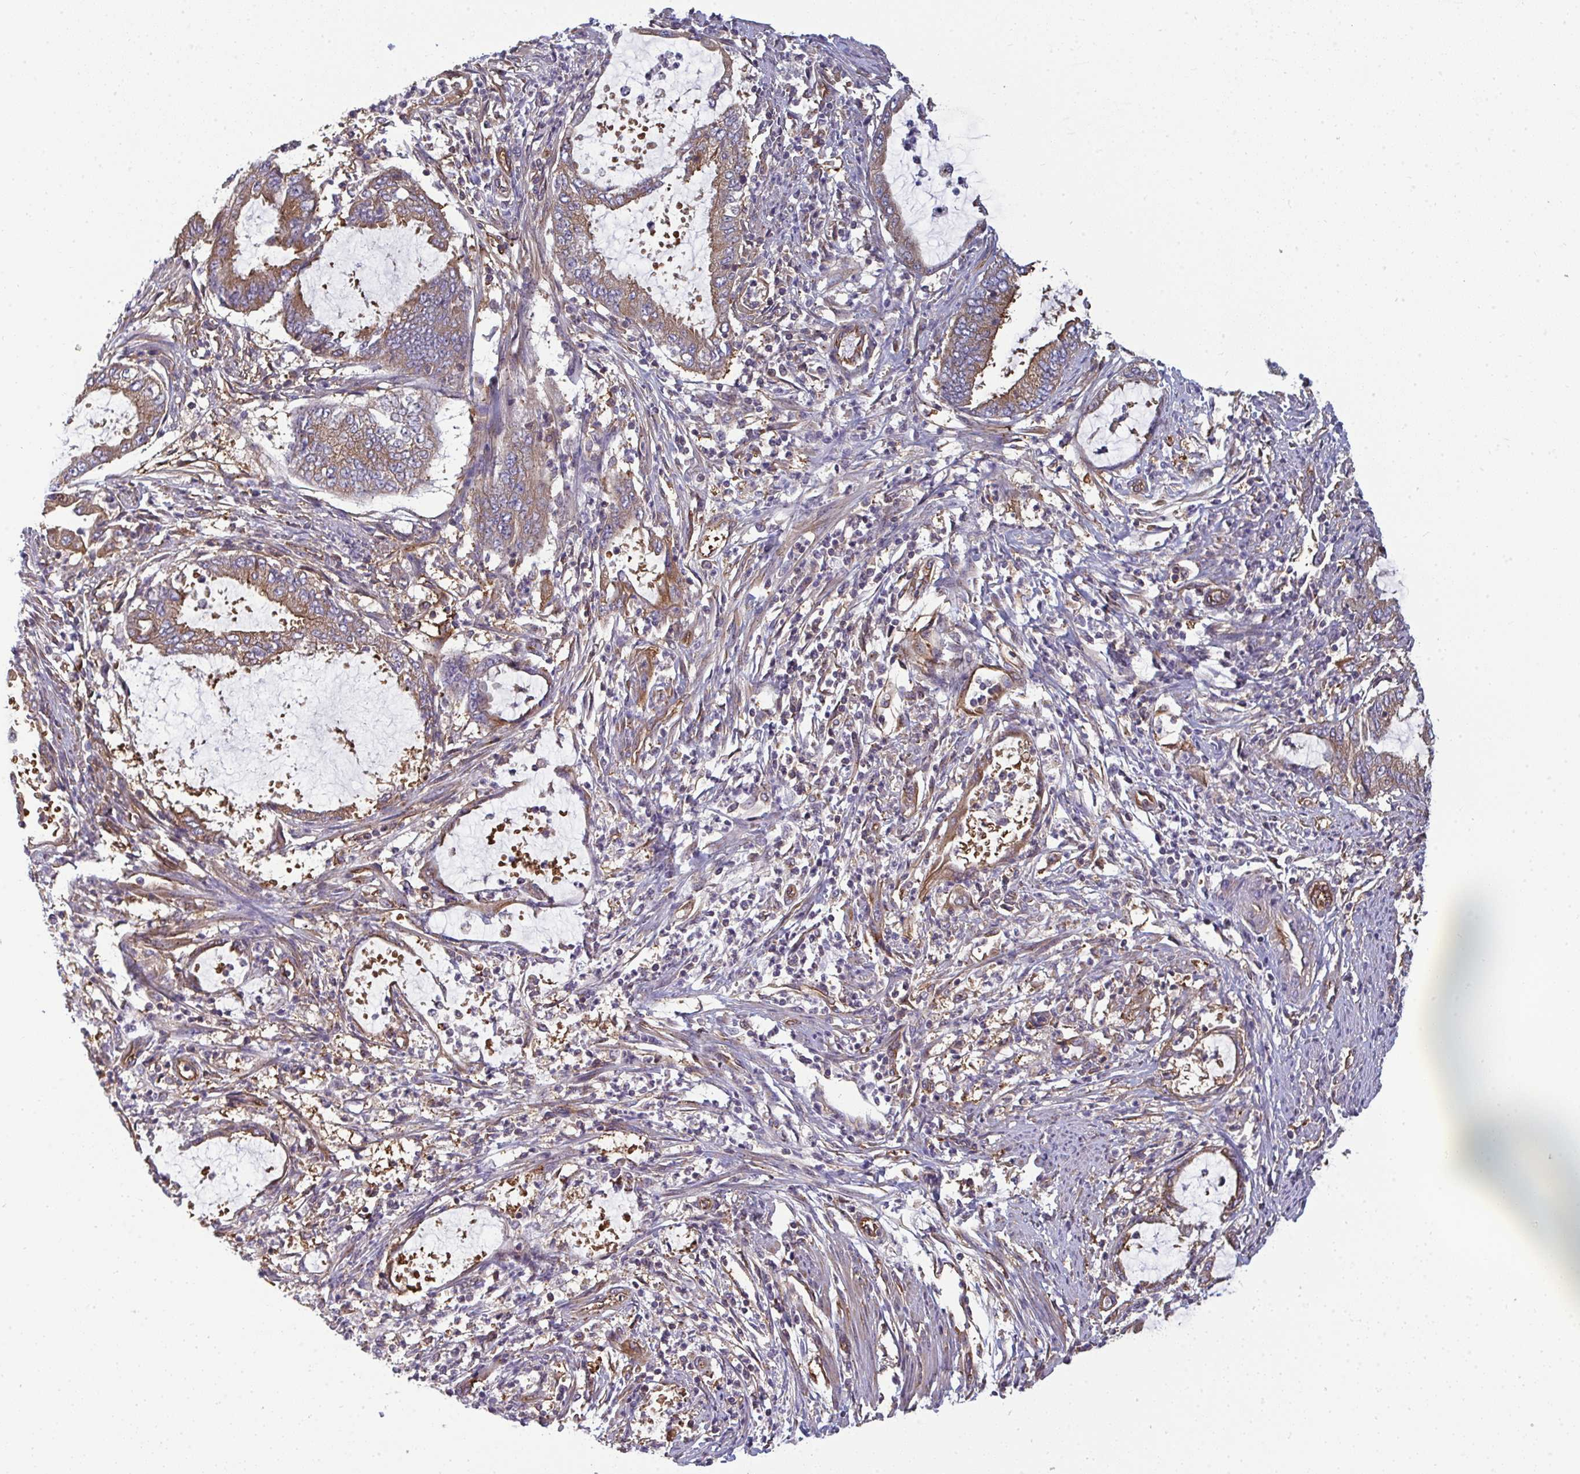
{"staining": {"intensity": "weak", "quantity": ">75%", "location": "cytoplasmic/membranous"}, "tissue": "endometrial cancer", "cell_type": "Tumor cells", "image_type": "cancer", "snomed": [{"axis": "morphology", "description": "Adenocarcinoma, NOS"}, {"axis": "topography", "description": "Endometrium"}], "caption": "This is a micrograph of immunohistochemistry (IHC) staining of adenocarcinoma (endometrial), which shows weak staining in the cytoplasmic/membranous of tumor cells.", "gene": "DYNC1I2", "patient": {"sex": "female", "age": 51}}